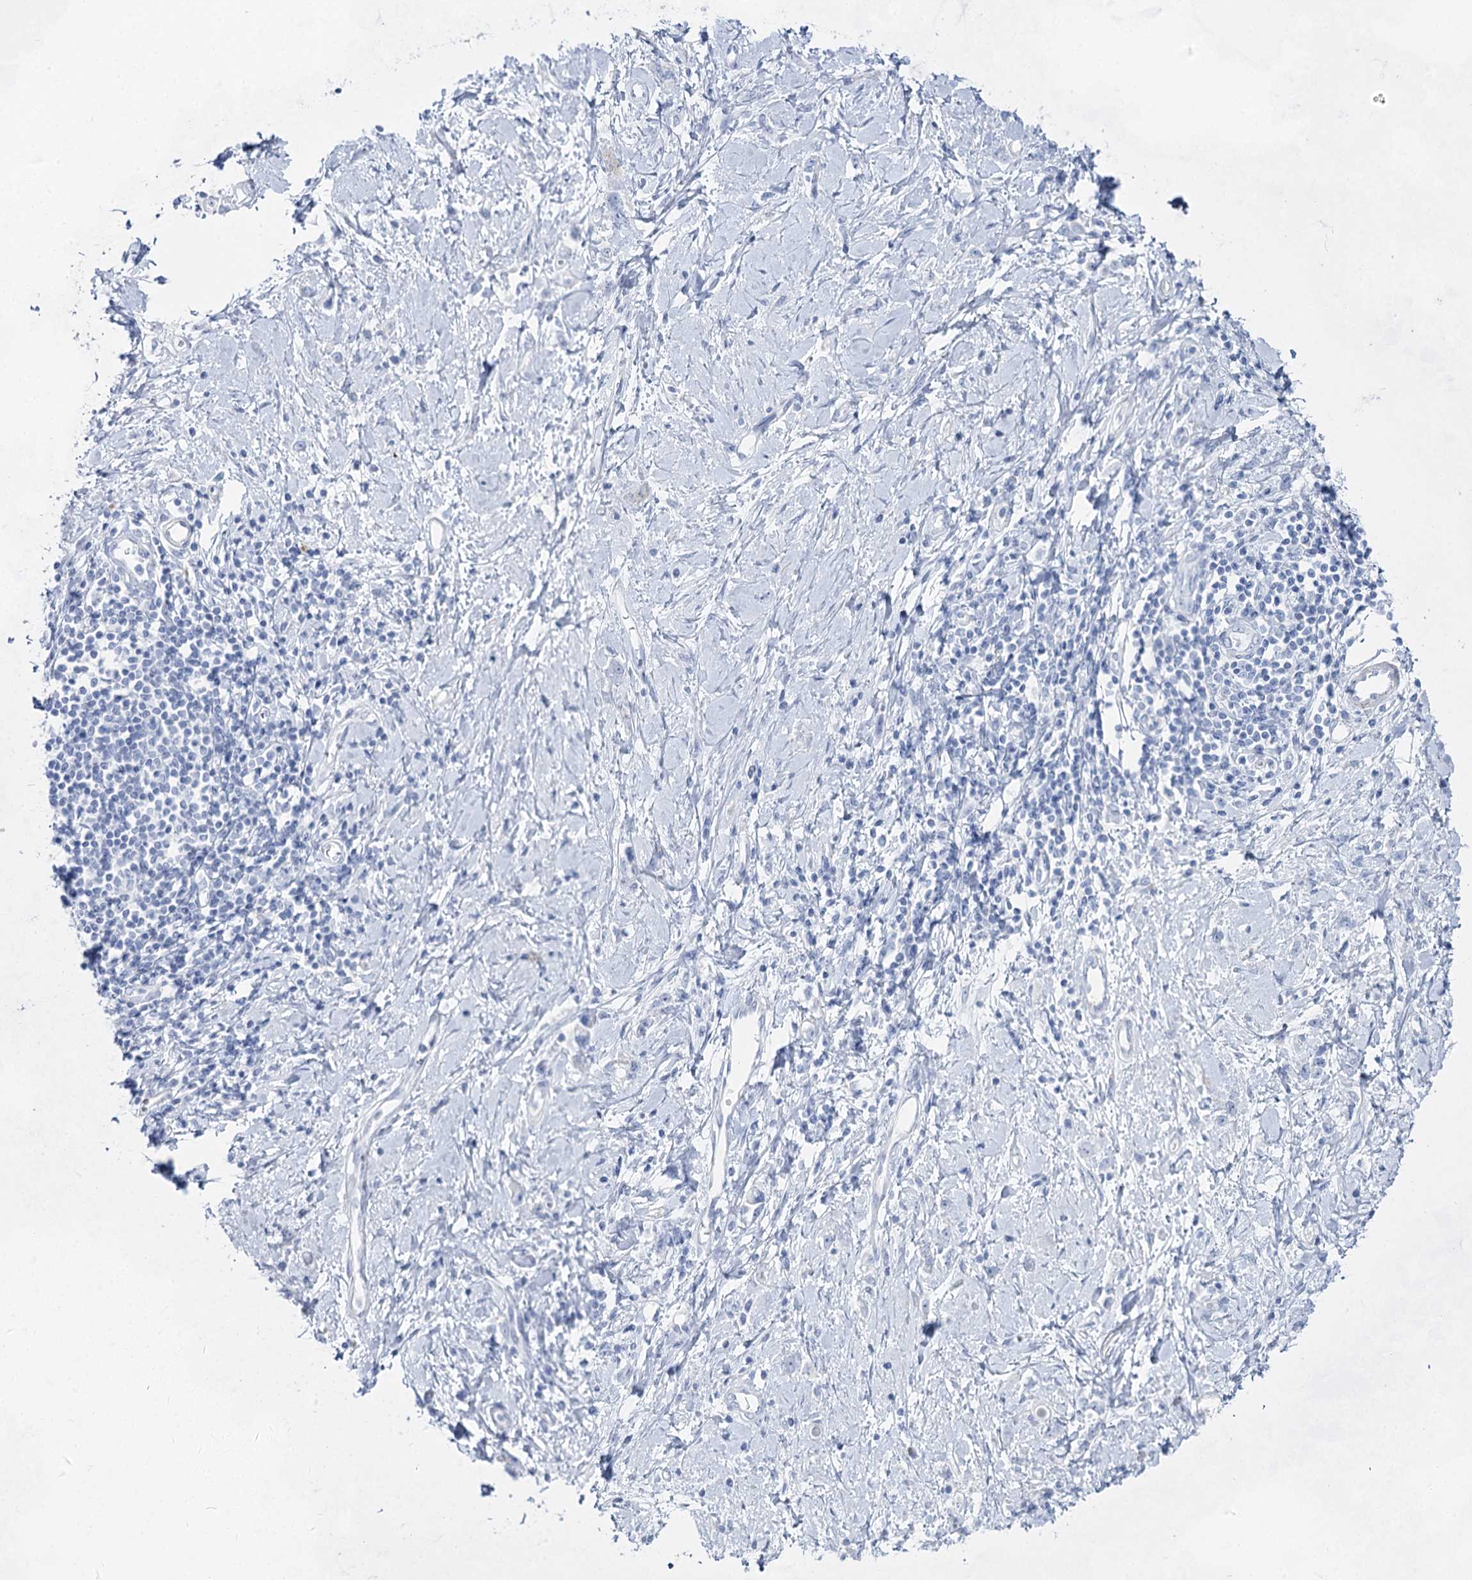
{"staining": {"intensity": "negative", "quantity": "none", "location": "none"}, "tissue": "stomach cancer", "cell_type": "Tumor cells", "image_type": "cancer", "snomed": [{"axis": "morphology", "description": "Adenocarcinoma, NOS"}, {"axis": "topography", "description": "Stomach"}], "caption": "The image reveals no staining of tumor cells in stomach cancer (adenocarcinoma).", "gene": "ACRV1", "patient": {"sex": "female", "age": 76}}